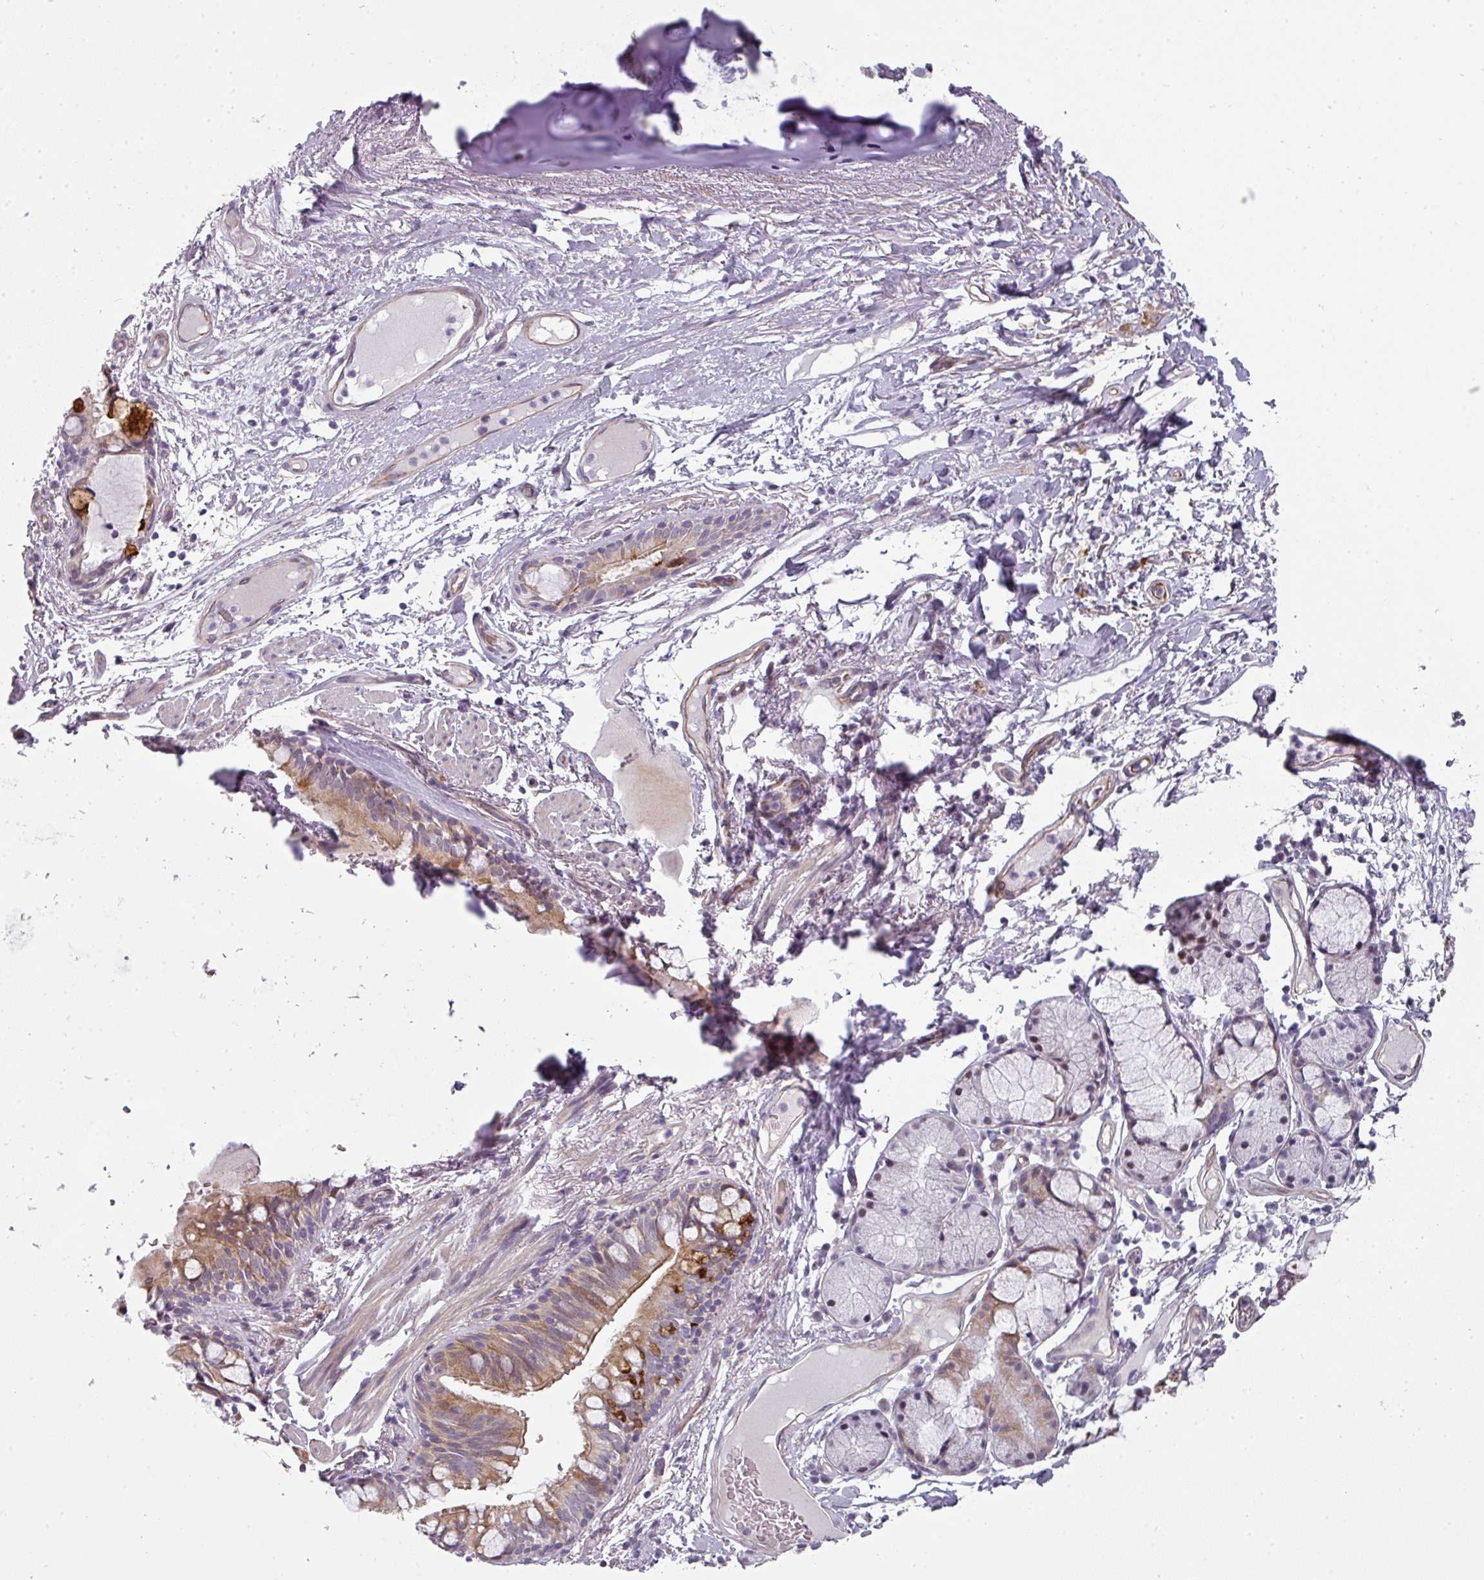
{"staining": {"intensity": "moderate", "quantity": "25%-75%", "location": "cytoplasmic/membranous"}, "tissue": "bronchus", "cell_type": "Respiratory epithelial cells", "image_type": "normal", "snomed": [{"axis": "morphology", "description": "Normal tissue, NOS"}, {"axis": "topography", "description": "Bronchus"}], "caption": "This image shows immunohistochemistry staining of benign bronchus, with medium moderate cytoplasmic/membranous staining in about 25%-75% of respiratory epithelial cells.", "gene": "CHRDL1", "patient": {"sex": "male", "age": 70}}